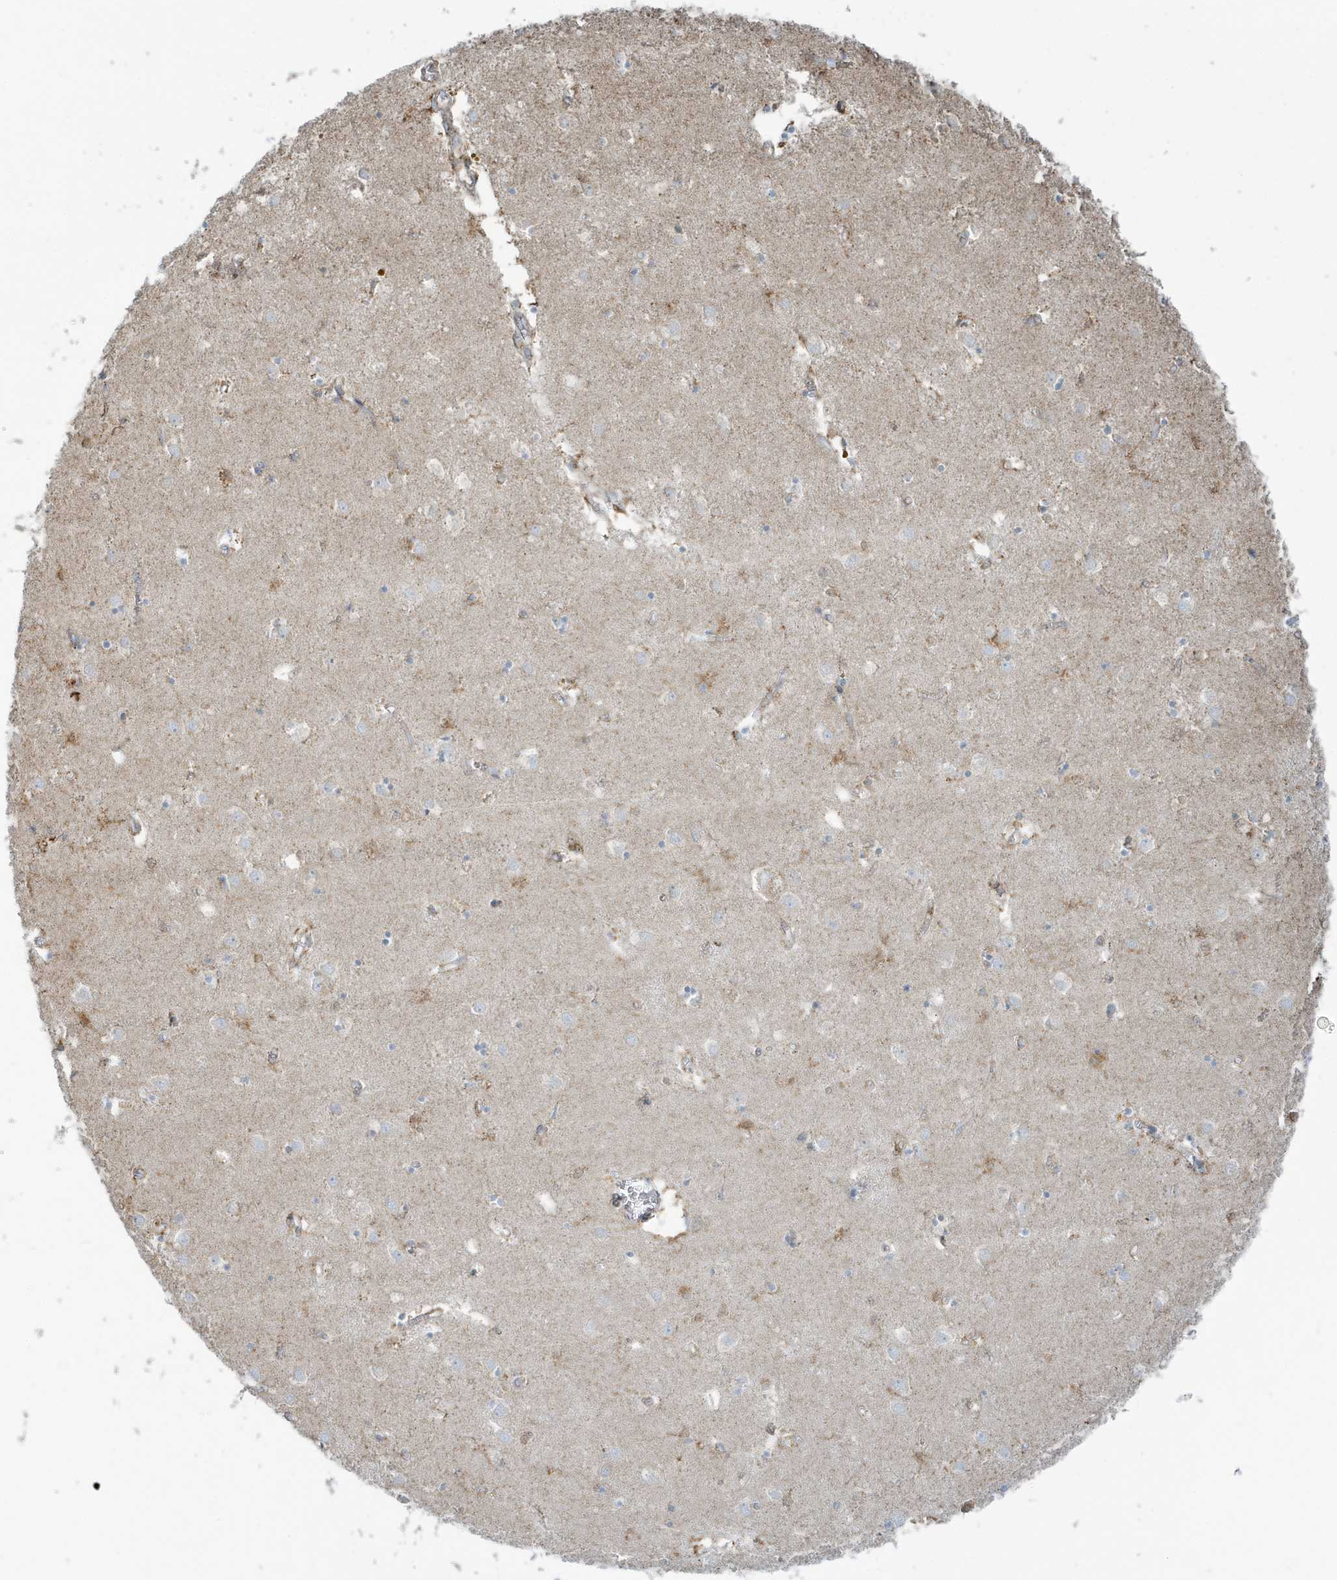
{"staining": {"intensity": "moderate", "quantity": "<25%", "location": "cytoplasmic/membranous"}, "tissue": "caudate", "cell_type": "Glial cells", "image_type": "normal", "snomed": [{"axis": "morphology", "description": "Normal tissue, NOS"}, {"axis": "topography", "description": "Lateral ventricle wall"}], "caption": "High-power microscopy captured an immunohistochemistry histopathology image of unremarkable caudate, revealing moderate cytoplasmic/membranous positivity in approximately <25% of glial cells. The protein of interest is stained brown, and the nuclei are stained in blue (DAB IHC with brightfield microscopy, high magnification).", "gene": "RAB11FIP3", "patient": {"sex": "male", "age": 70}}